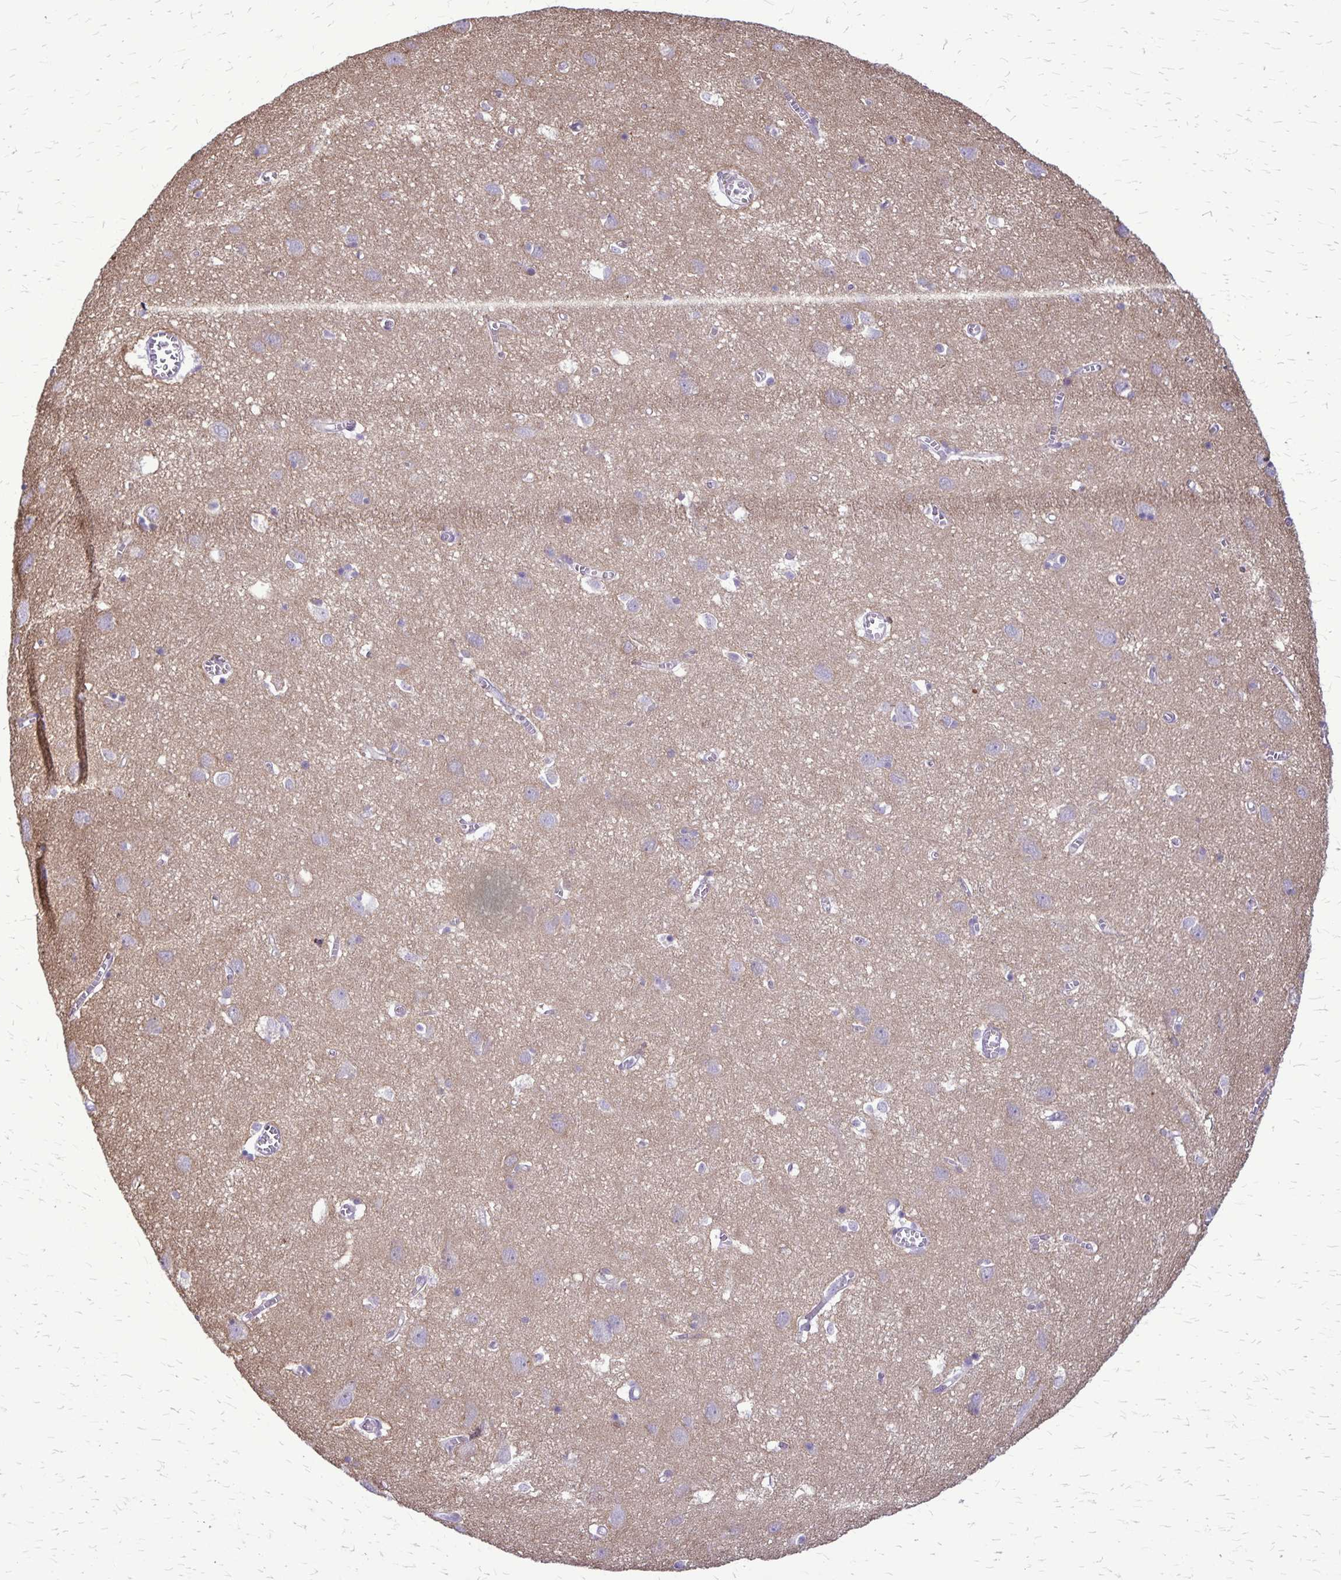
{"staining": {"intensity": "negative", "quantity": "none", "location": "none"}, "tissue": "cerebral cortex", "cell_type": "Endothelial cells", "image_type": "normal", "snomed": [{"axis": "morphology", "description": "Normal tissue, NOS"}, {"axis": "topography", "description": "Cerebral cortex"}], "caption": "Cerebral cortex stained for a protein using IHC demonstrates no staining endothelial cells.", "gene": "RTN1", "patient": {"sex": "male", "age": 70}}